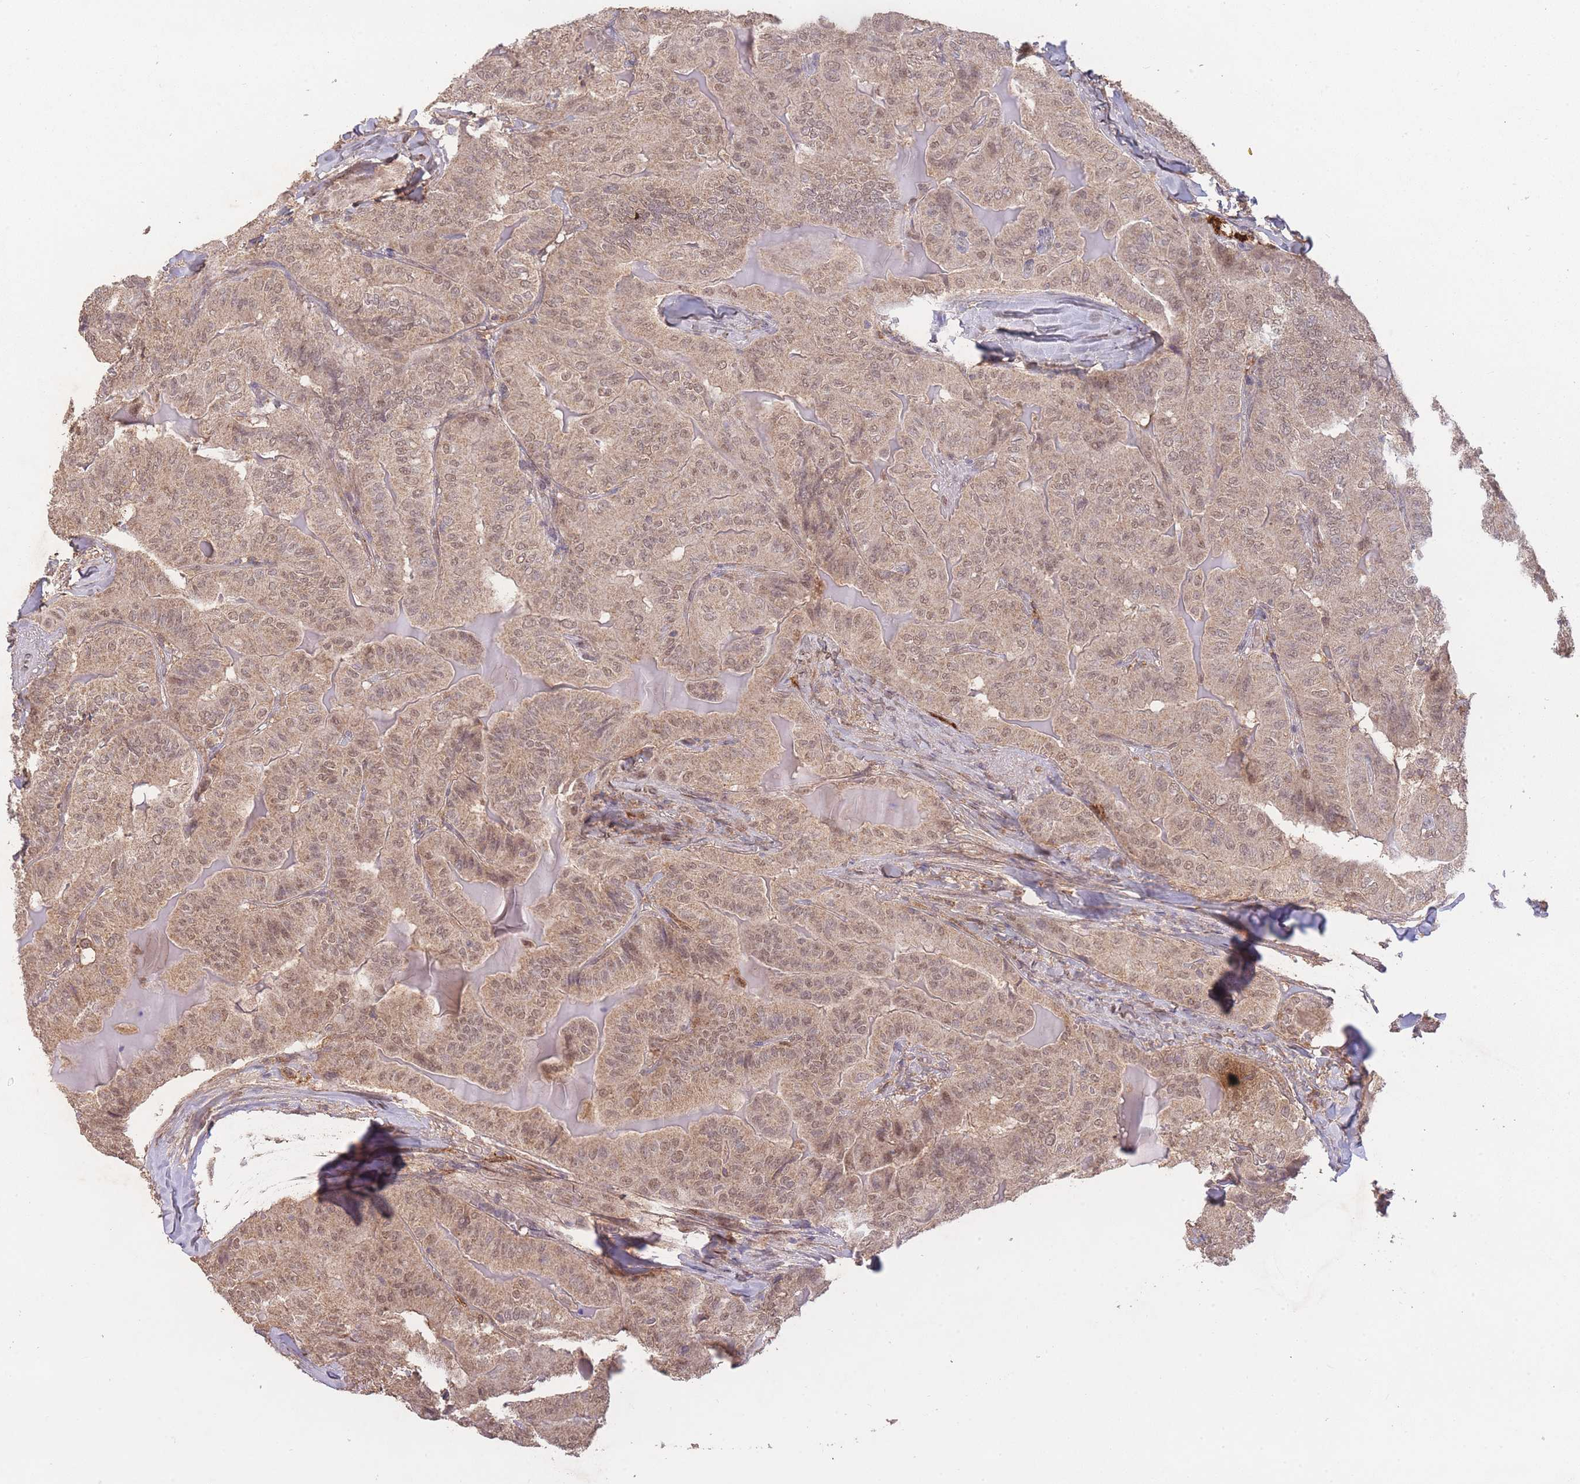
{"staining": {"intensity": "weak", "quantity": ">75%", "location": "cytoplasmic/membranous,nuclear"}, "tissue": "thyroid cancer", "cell_type": "Tumor cells", "image_type": "cancer", "snomed": [{"axis": "morphology", "description": "Papillary adenocarcinoma, NOS"}, {"axis": "topography", "description": "Thyroid gland"}], "caption": "This is a micrograph of immunohistochemistry staining of thyroid papillary adenocarcinoma, which shows weak staining in the cytoplasmic/membranous and nuclear of tumor cells.", "gene": "RNF144B", "patient": {"sex": "female", "age": 68}}